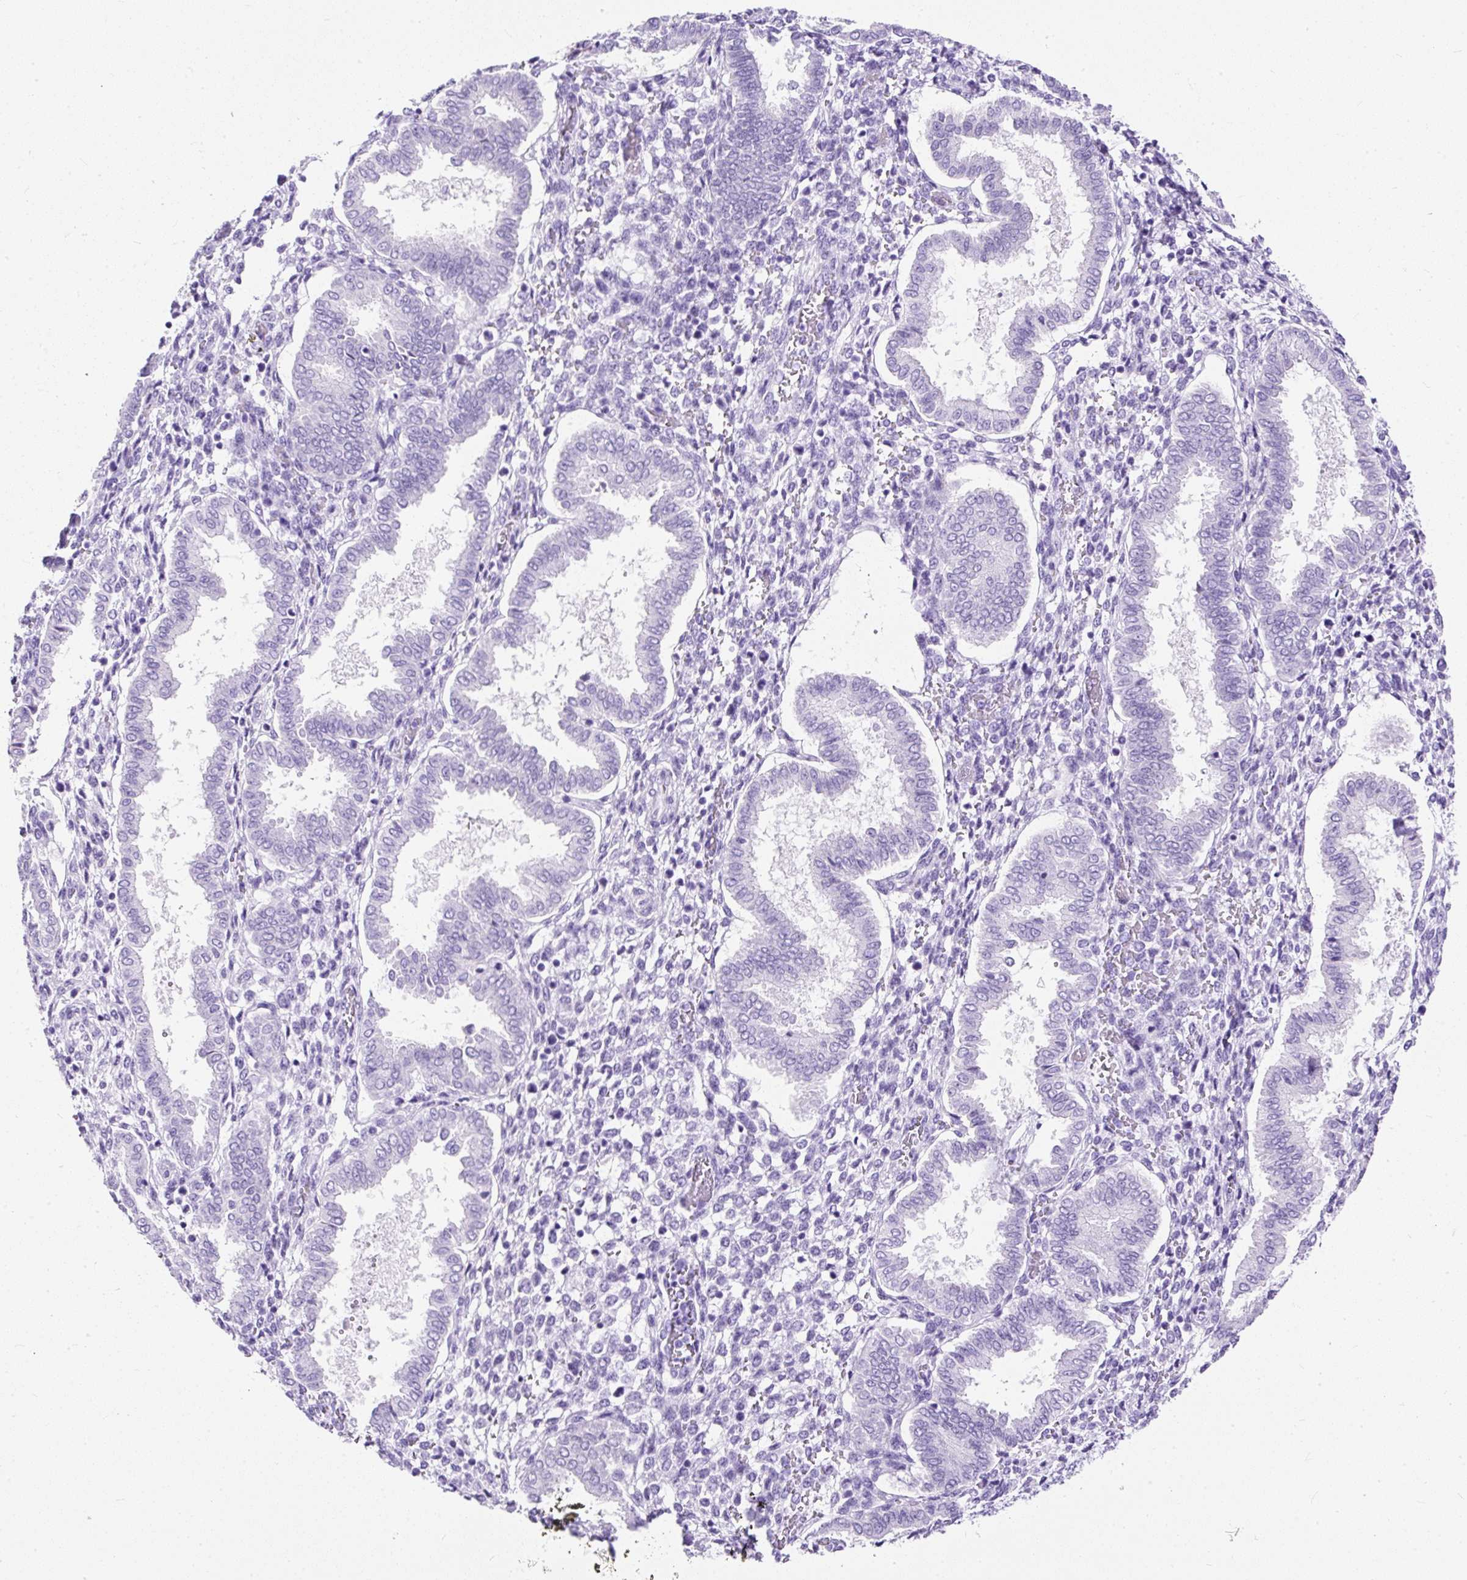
{"staining": {"intensity": "negative", "quantity": "none", "location": "none"}, "tissue": "endometrium", "cell_type": "Cells in endometrial stroma", "image_type": "normal", "snomed": [{"axis": "morphology", "description": "Normal tissue, NOS"}, {"axis": "topography", "description": "Endometrium"}], "caption": "High magnification brightfield microscopy of unremarkable endometrium stained with DAB (3,3'-diaminobenzidine) (brown) and counterstained with hematoxylin (blue): cells in endometrial stroma show no significant staining. (DAB (3,3'-diaminobenzidine) immunohistochemistry, high magnification).", "gene": "NTS", "patient": {"sex": "female", "age": 24}}